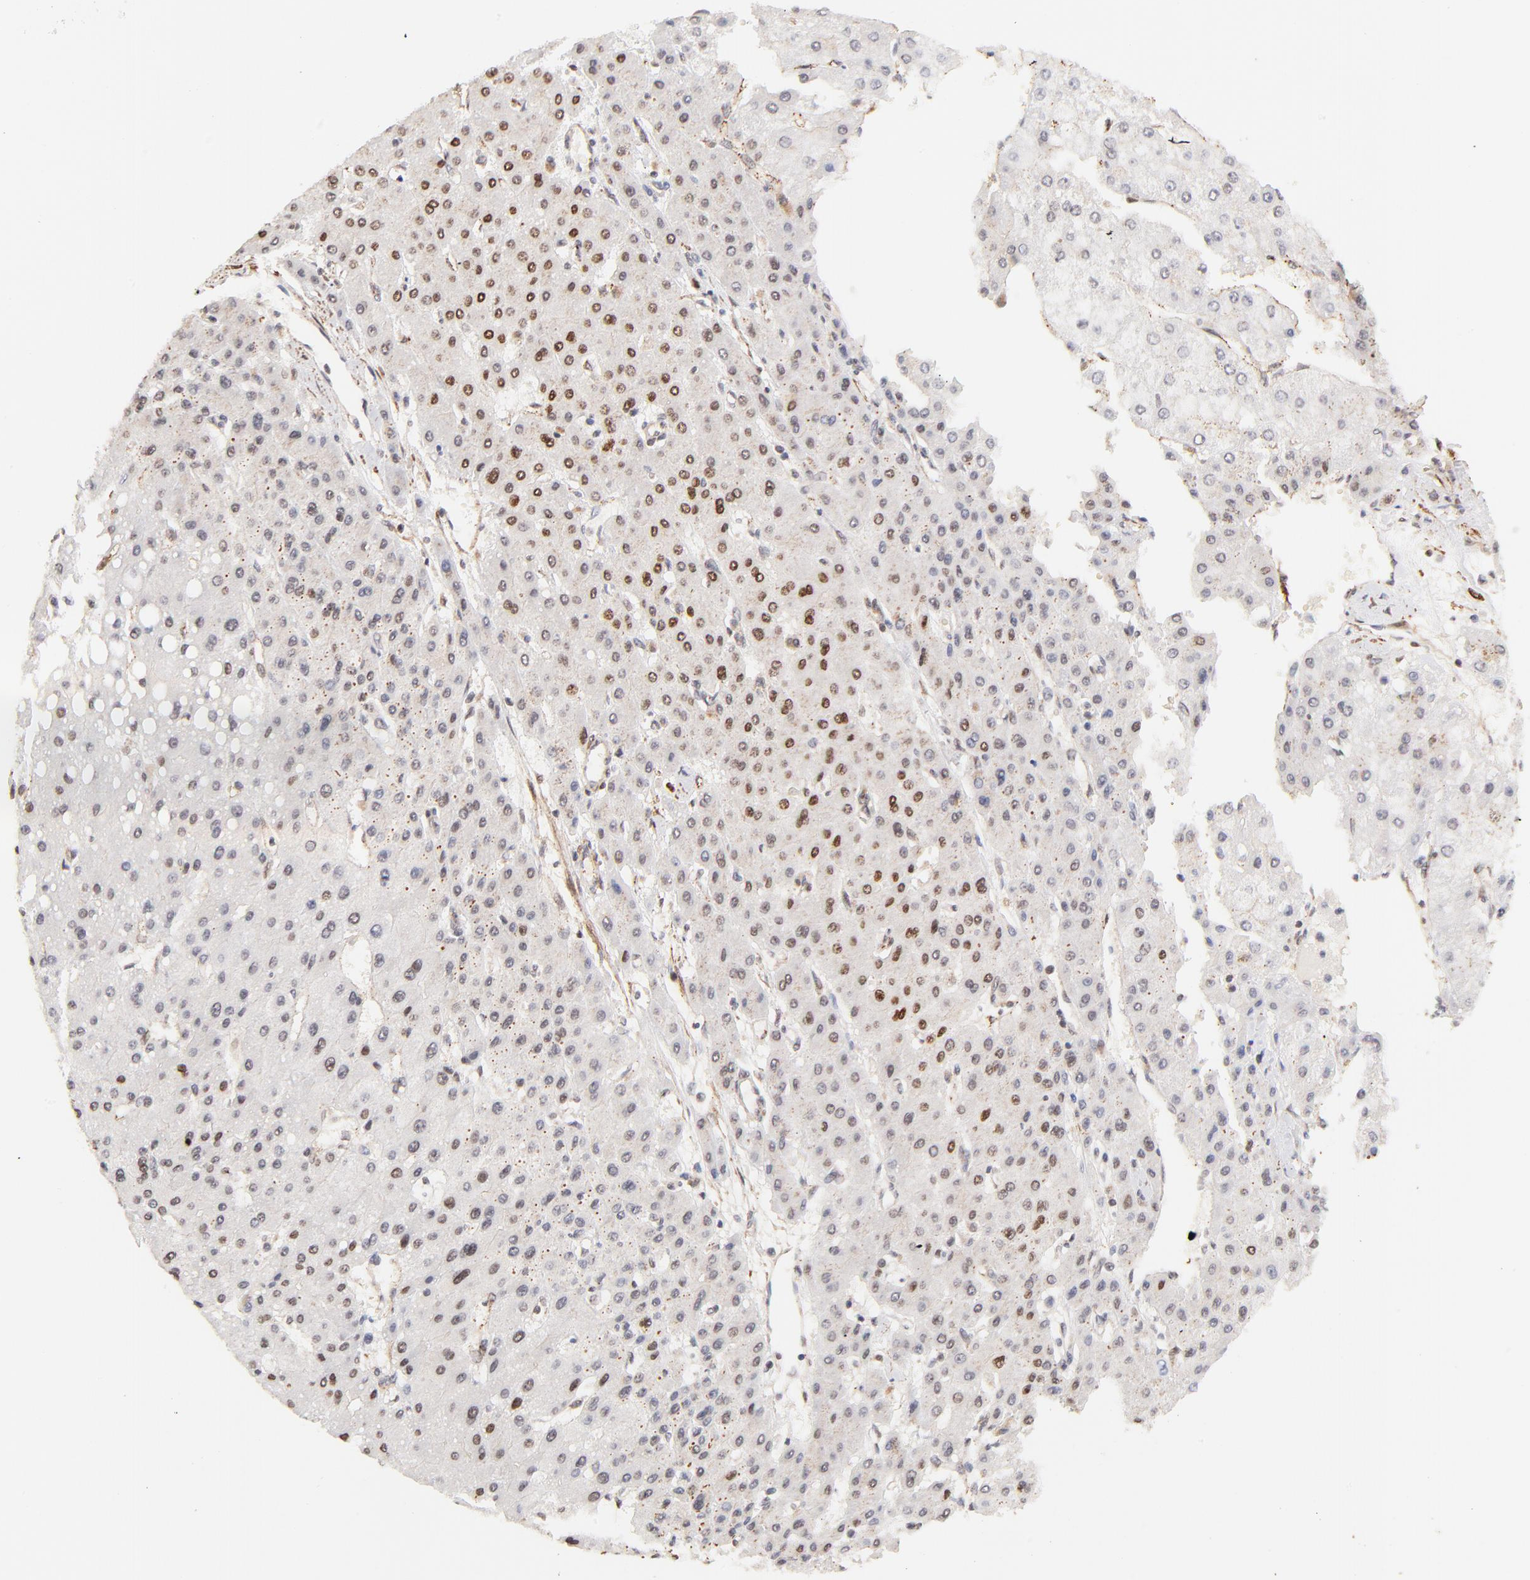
{"staining": {"intensity": "moderate", "quantity": "25%-75%", "location": "cytoplasmic/membranous,nuclear"}, "tissue": "liver cancer", "cell_type": "Tumor cells", "image_type": "cancer", "snomed": [{"axis": "morphology", "description": "Carcinoma, Hepatocellular, NOS"}, {"axis": "topography", "description": "Liver"}], "caption": "A histopathology image of human liver cancer stained for a protein displays moderate cytoplasmic/membranous and nuclear brown staining in tumor cells.", "gene": "ZFP92", "patient": {"sex": "female", "age": 52}}